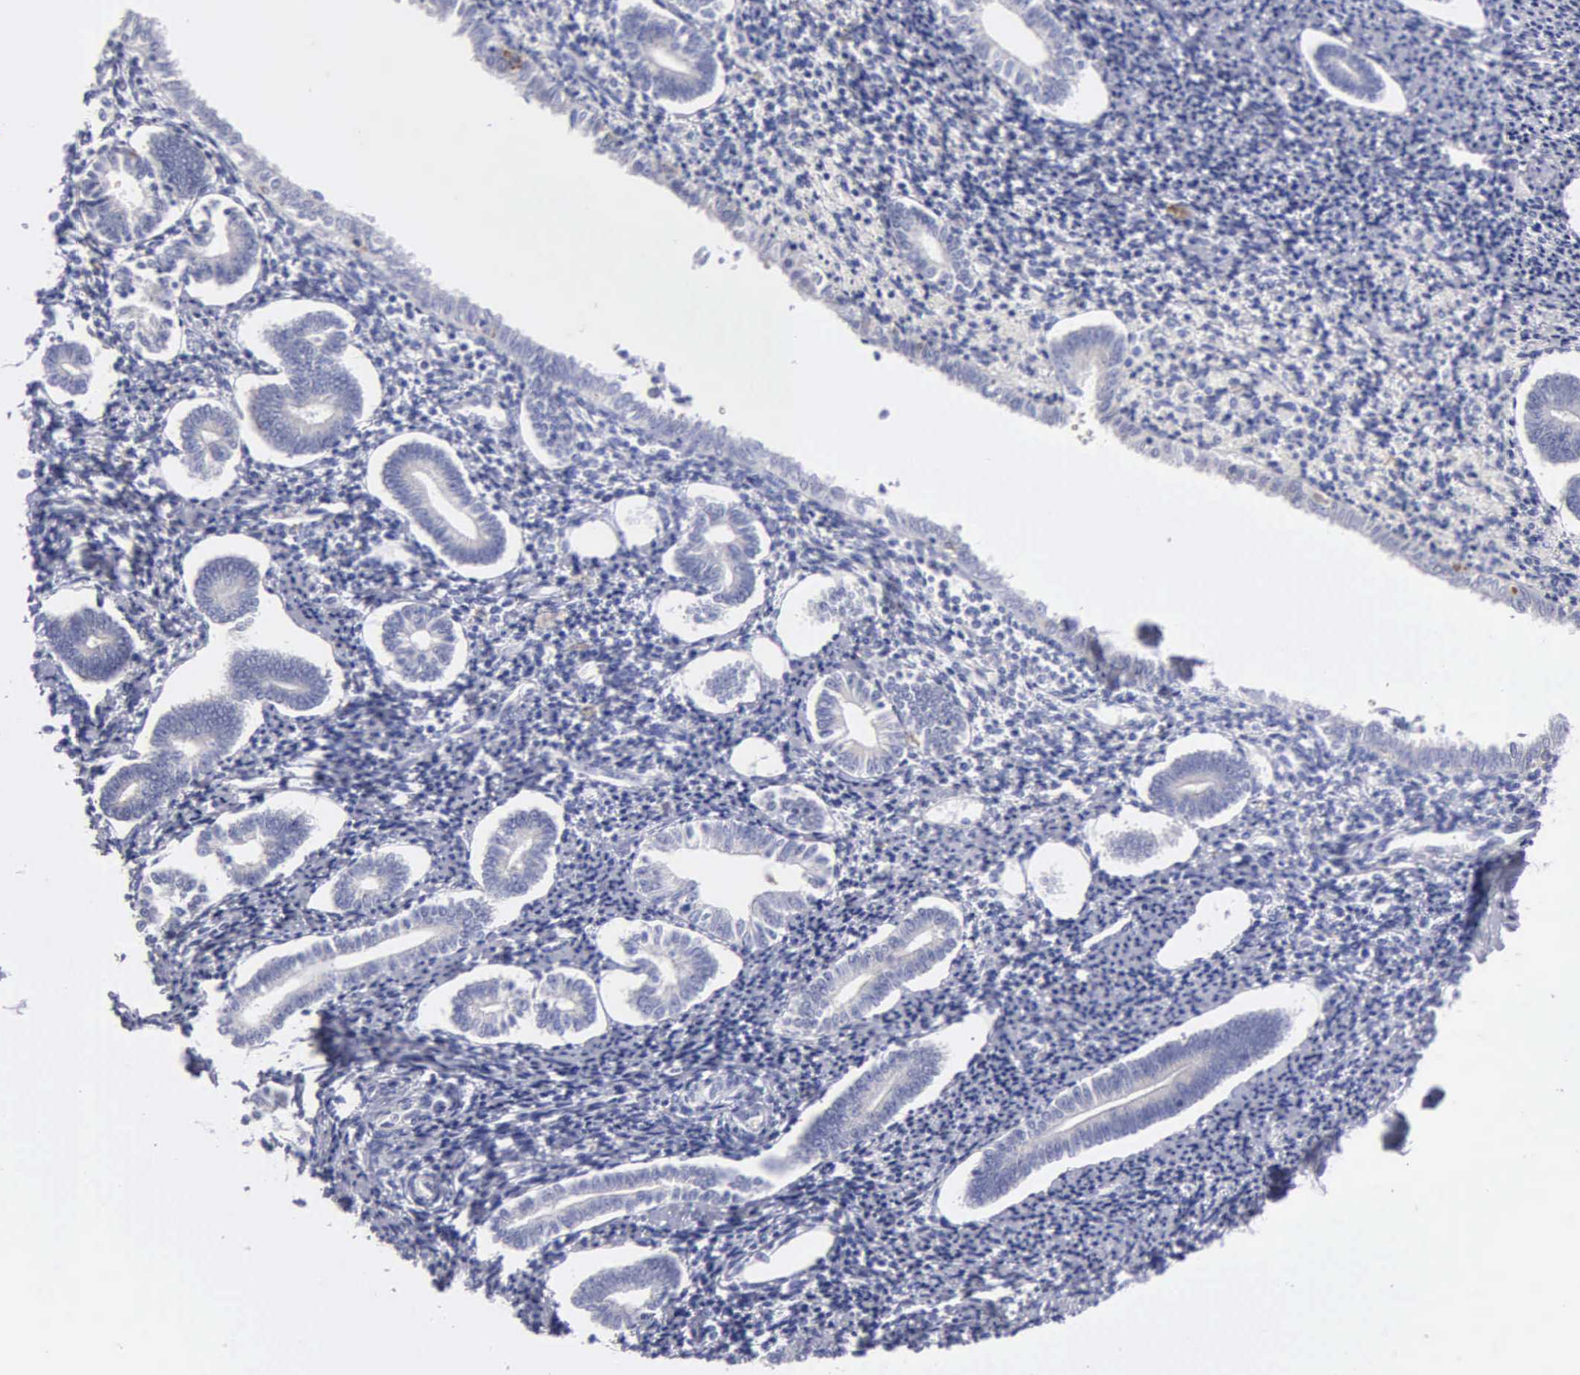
{"staining": {"intensity": "negative", "quantity": "none", "location": "none"}, "tissue": "endometrium", "cell_type": "Cells in endometrial stroma", "image_type": "normal", "snomed": [{"axis": "morphology", "description": "Normal tissue, NOS"}, {"axis": "topography", "description": "Endometrium"}], "caption": "Immunohistochemistry (IHC) histopathology image of normal human endometrium stained for a protein (brown), which reveals no expression in cells in endometrial stroma. The staining was performed using DAB to visualize the protein expression in brown, while the nuclei were stained in blue with hematoxylin (Magnification: 20x).", "gene": "TYRP1", "patient": {"sex": "female", "age": 52}}